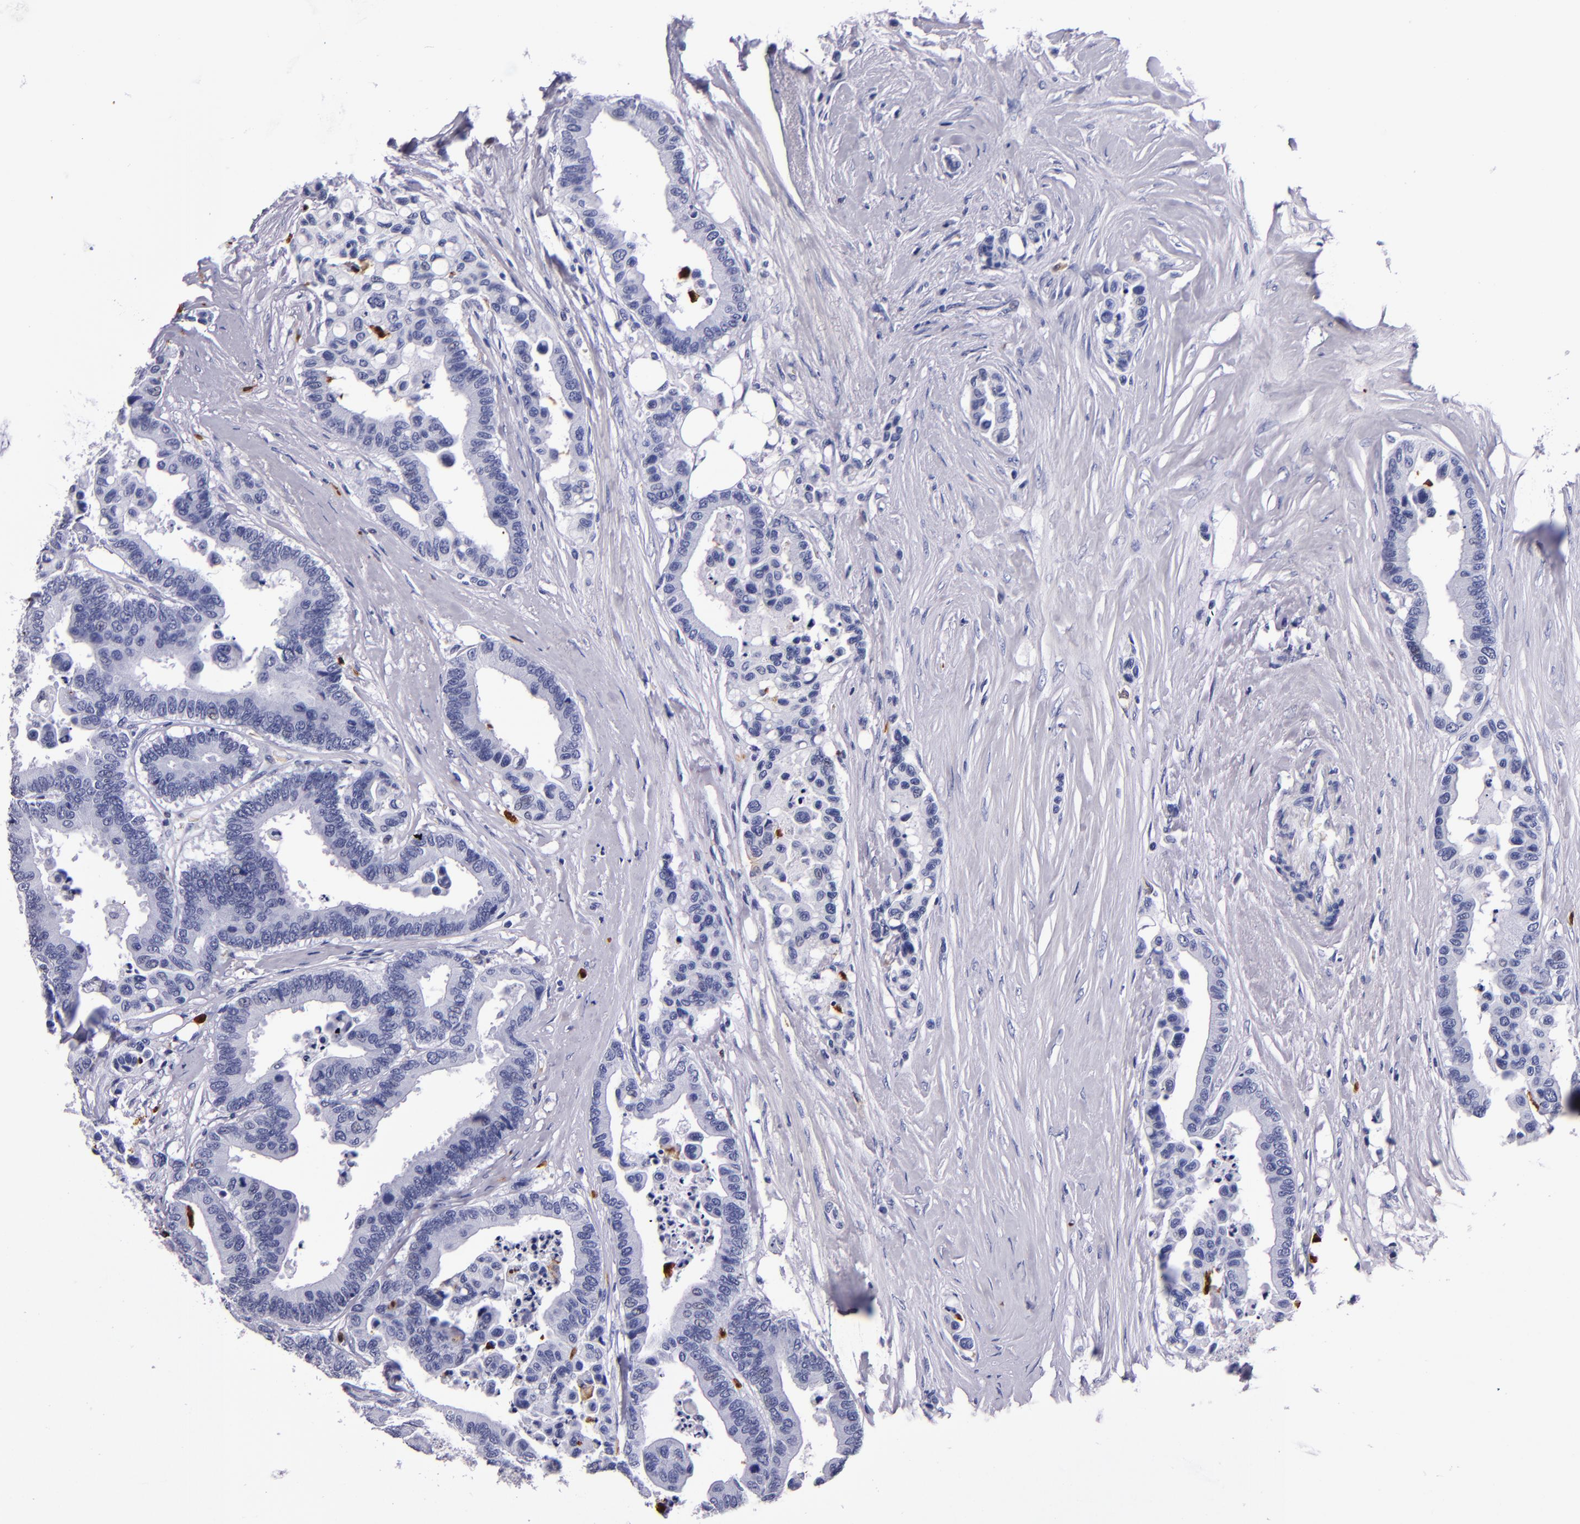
{"staining": {"intensity": "negative", "quantity": "none", "location": "none"}, "tissue": "colorectal cancer", "cell_type": "Tumor cells", "image_type": "cancer", "snomed": [{"axis": "morphology", "description": "Adenocarcinoma, NOS"}, {"axis": "topography", "description": "Colon"}], "caption": "This is an immunohistochemistry (IHC) histopathology image of human adenocarcinoma (colorectal). There is no staining in tumor cells.", "gene": "S100A8", "patient": {"sex": "male", "age": 82}}